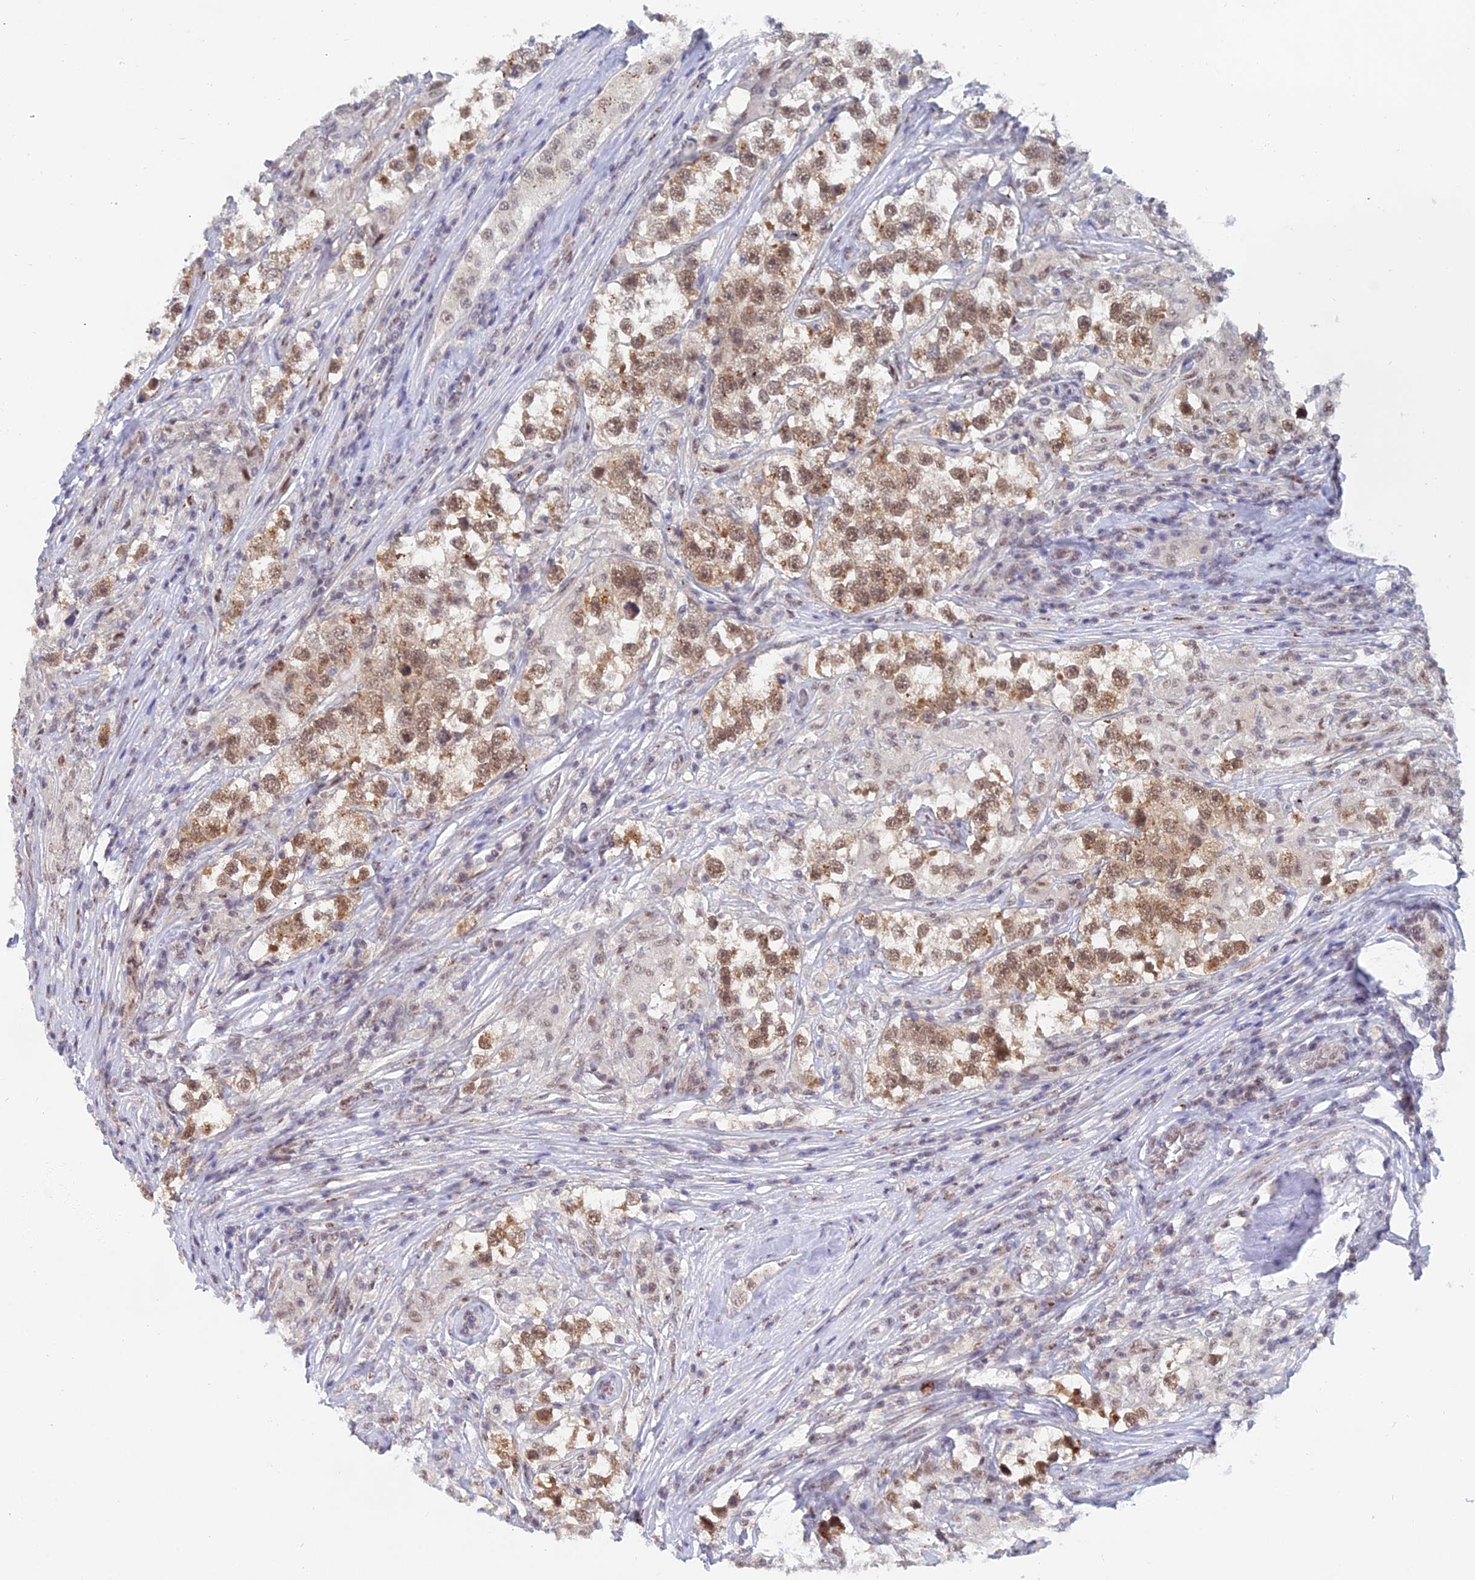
{"staining": {"intensity": "moderate", "quantity": ">75%", "location": "cytoplasmic/membranous,nuclear"}, "tissue": "testis cancer", "cell_type": "Tumor cells", "image_type": "cancer", "snomed": [{"axis": "morphology", "description": "Seminoma, NOS"}, {"axis": "topography", "description": "Testis"}], "caption": "Testis seminoma stained for a protein (brown) demonstrates moderate cytoplasmic/membranous and nuclear positive positivity in approximately >75% of tumor cells.", "gene": "THOC3", "patient": {"sex": "male", "age": 46}}